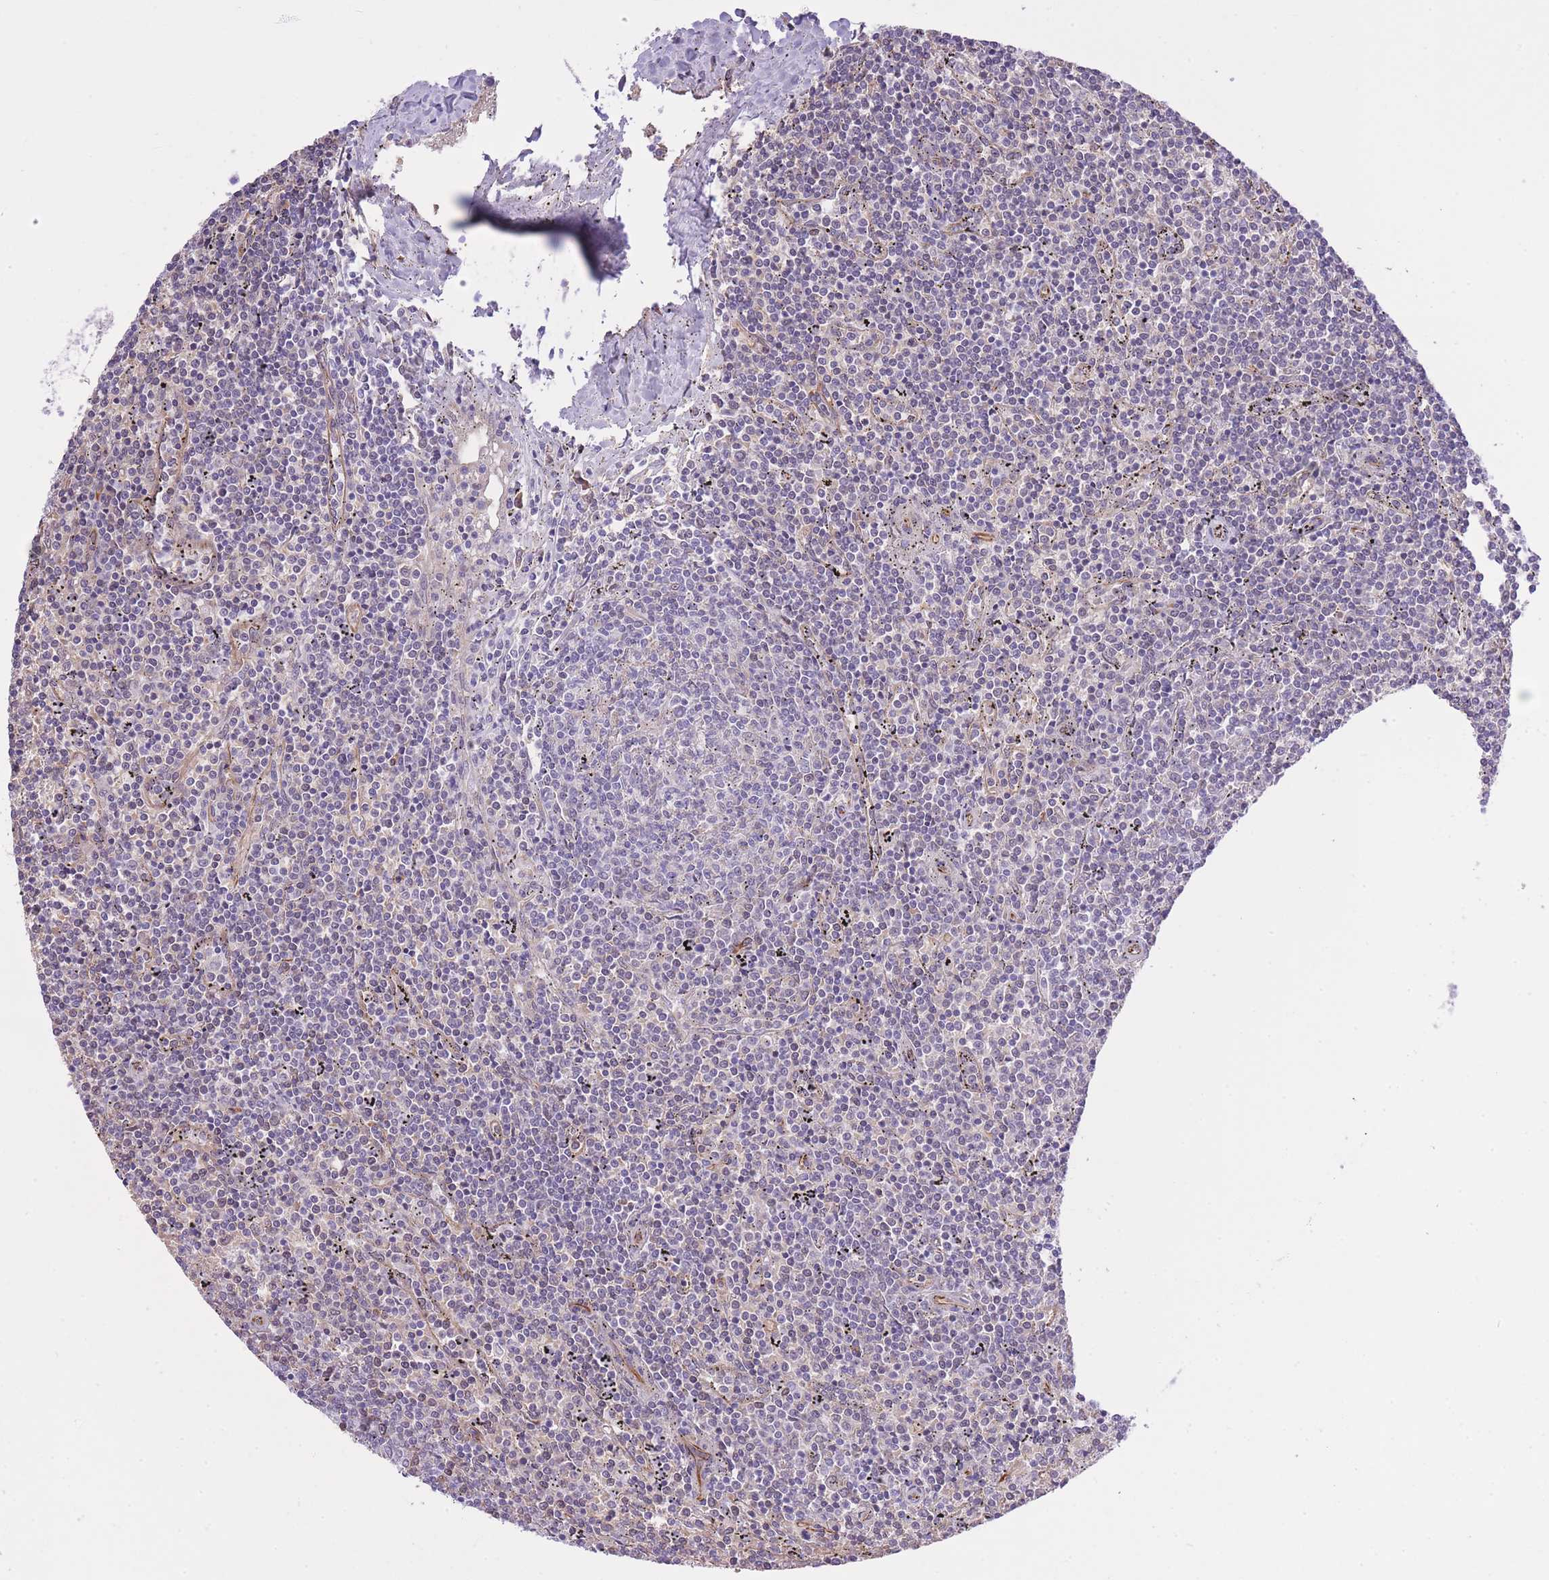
{"staining": {"intensity": "negative", "quantity": "none", "location": "none"}, "tissue": "lymphoma", "cell_type": "Tumor cells", "image_type": "cancer", "snomed": [{"axis": "morphology", "description": "Malignant lymphoma, non-Hodgkin's type, Low grade"}, {"axis": "topography", "description": "Spleen"}], "caption": "IHC micrograph of lymphoma stained for a protein (brown), which reveals no staining in tumor cells. Brightfield microscopy of IHC stained with DAB (3,3'-diaminobenzidine) (brown) and hematoxylin (blue), captured at high magnification.", "gene": "MEIOSIN", "patient": {"sex": "female", "age": 50}}